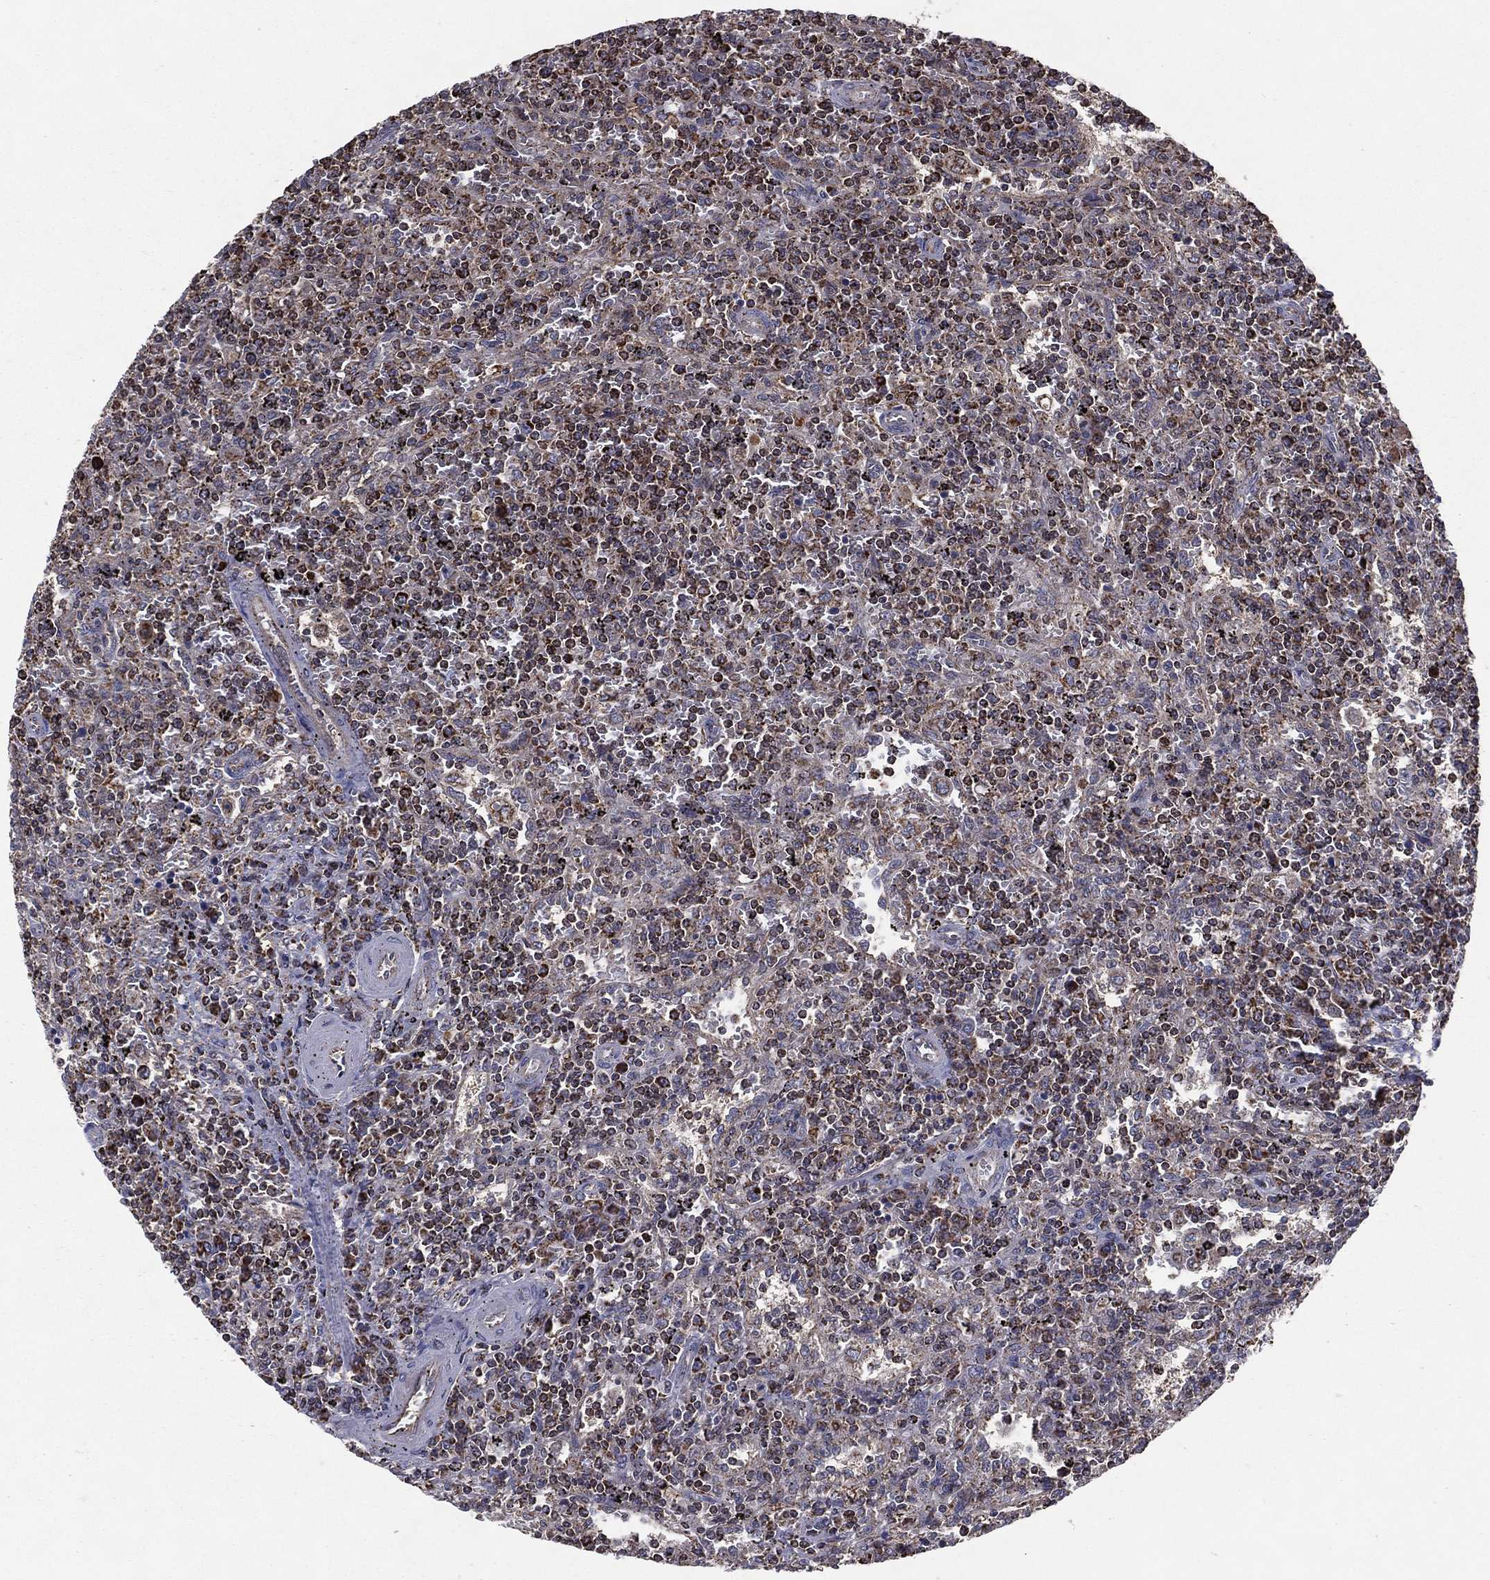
{"staining": {"intensity": "moderate", "quantity": "<25%", "location": "cytoplasmic/membranous"}, "tissue": "lymphoma", "cell_type": "Tumor cells", "image_type": "cancer", "snomed": [{"axis": "morphology", "description": "Malignant lymphoma, non-Hodgkin's type, Low grade"}, {"axis": "topography", "description": "Spleen"}], "caption": "A photomicrograph of human low-grade malignant lymphoma, non-Hodgkin's type stained for a protein demonstrates moderate cytoplasmic/membranous brown staining in tumor cells.", "gene": "RIGI", "patient": {"sex": "male", "age": 62}}